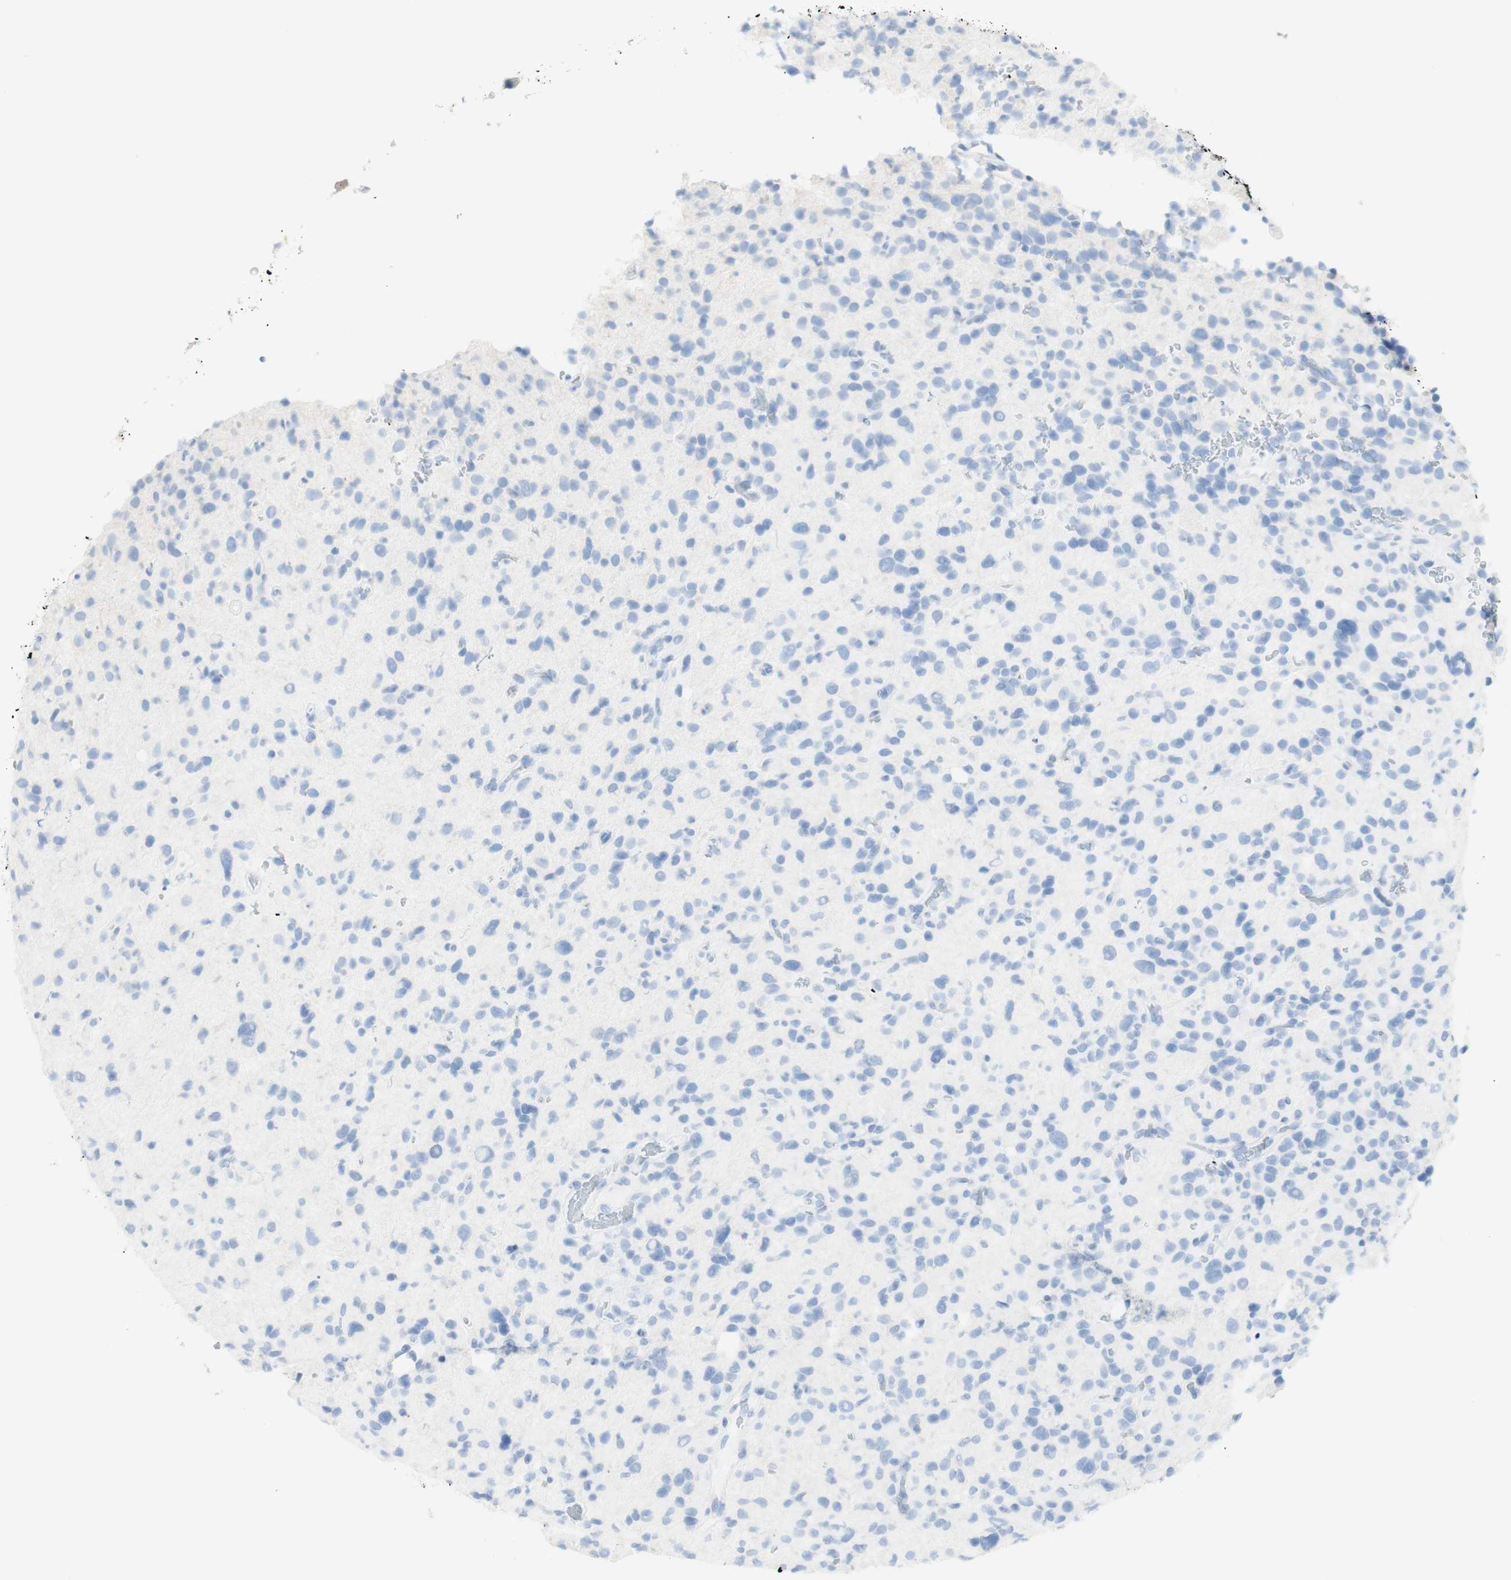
{"staining": {"intensity": "negative", "quantity": "none", "location": "none"}, "tissue": "glioma", "cell_type": "Tumor cells", "image_type": "cancer", "snomed": [{"axis": "morphology", "description": "Glioma, malignant, High grade"}, {"axis": "topography", "description": "Brain"}], "caption": "Immunohistochemical staining of human malignant glioma (high-grade) displays no significant staining in tumor cells.", "gene": "TPO", "patient": {"sex": "male", "age": 48}}